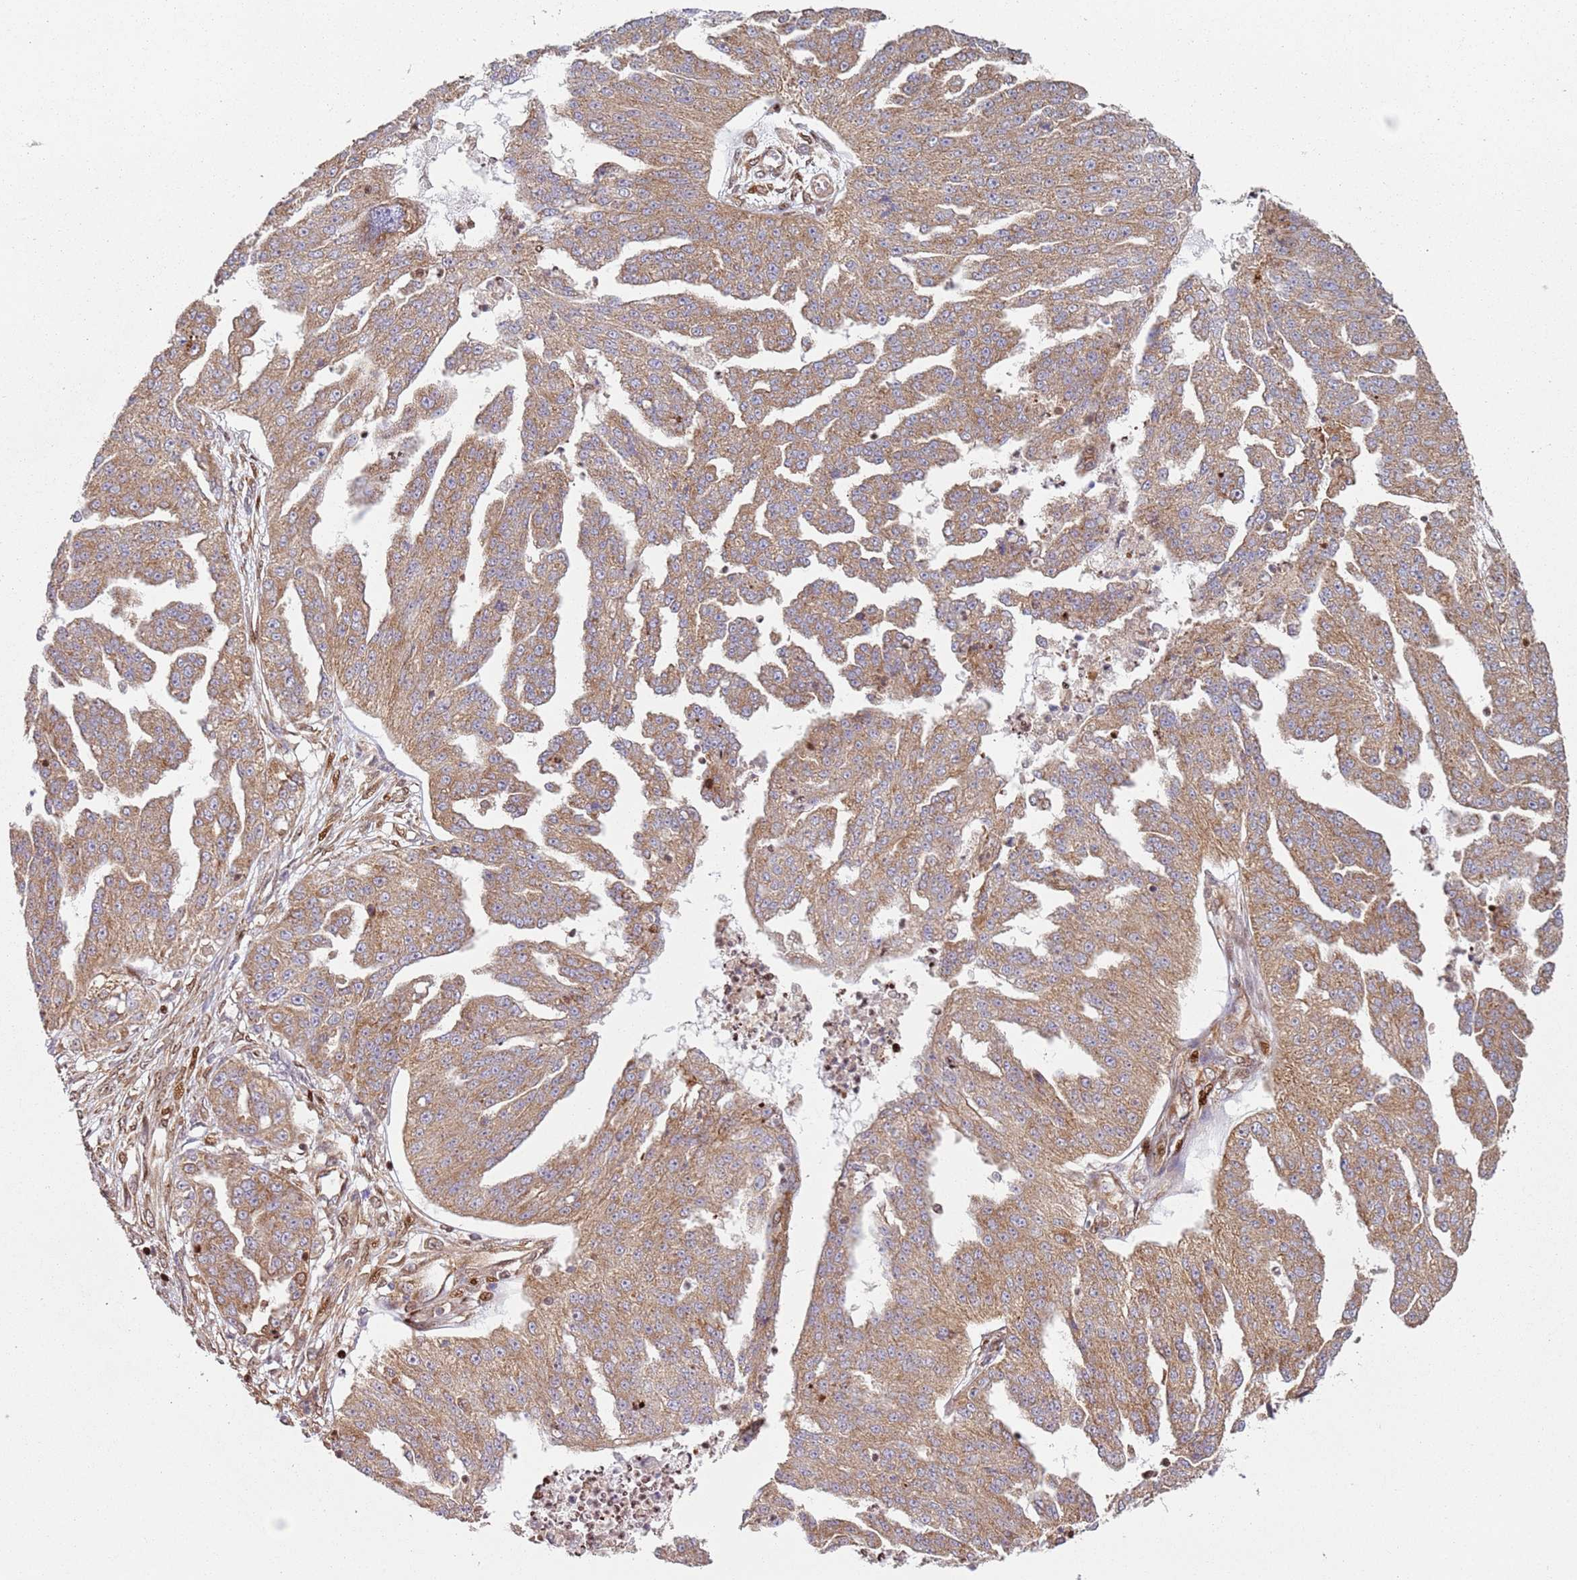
{"staining": {"intensity": "moderate", "quantity": ">75%", "location": "cytoplasmic/membranous,nuclear"}, "tissue": "ovarian cancer", "cell_type": "Tumor cells", "image_type": "cancer", "snomed": [{"axis": "morphology", "description": "Cystadenocarcinoma, serous, NOS"}, {"axis": "topography", "description": "Ovary"}], "caption": "There is medium levels of moderate cytoplasmic/membranous and nuclear staining in tumor cells of serous cystadenocarcinoma (ovarian), as demonstrated by immunohistochemical staining (brown color).", "gene": "HNRNPLL", "patient": {"sex": "female", "age": 58}}